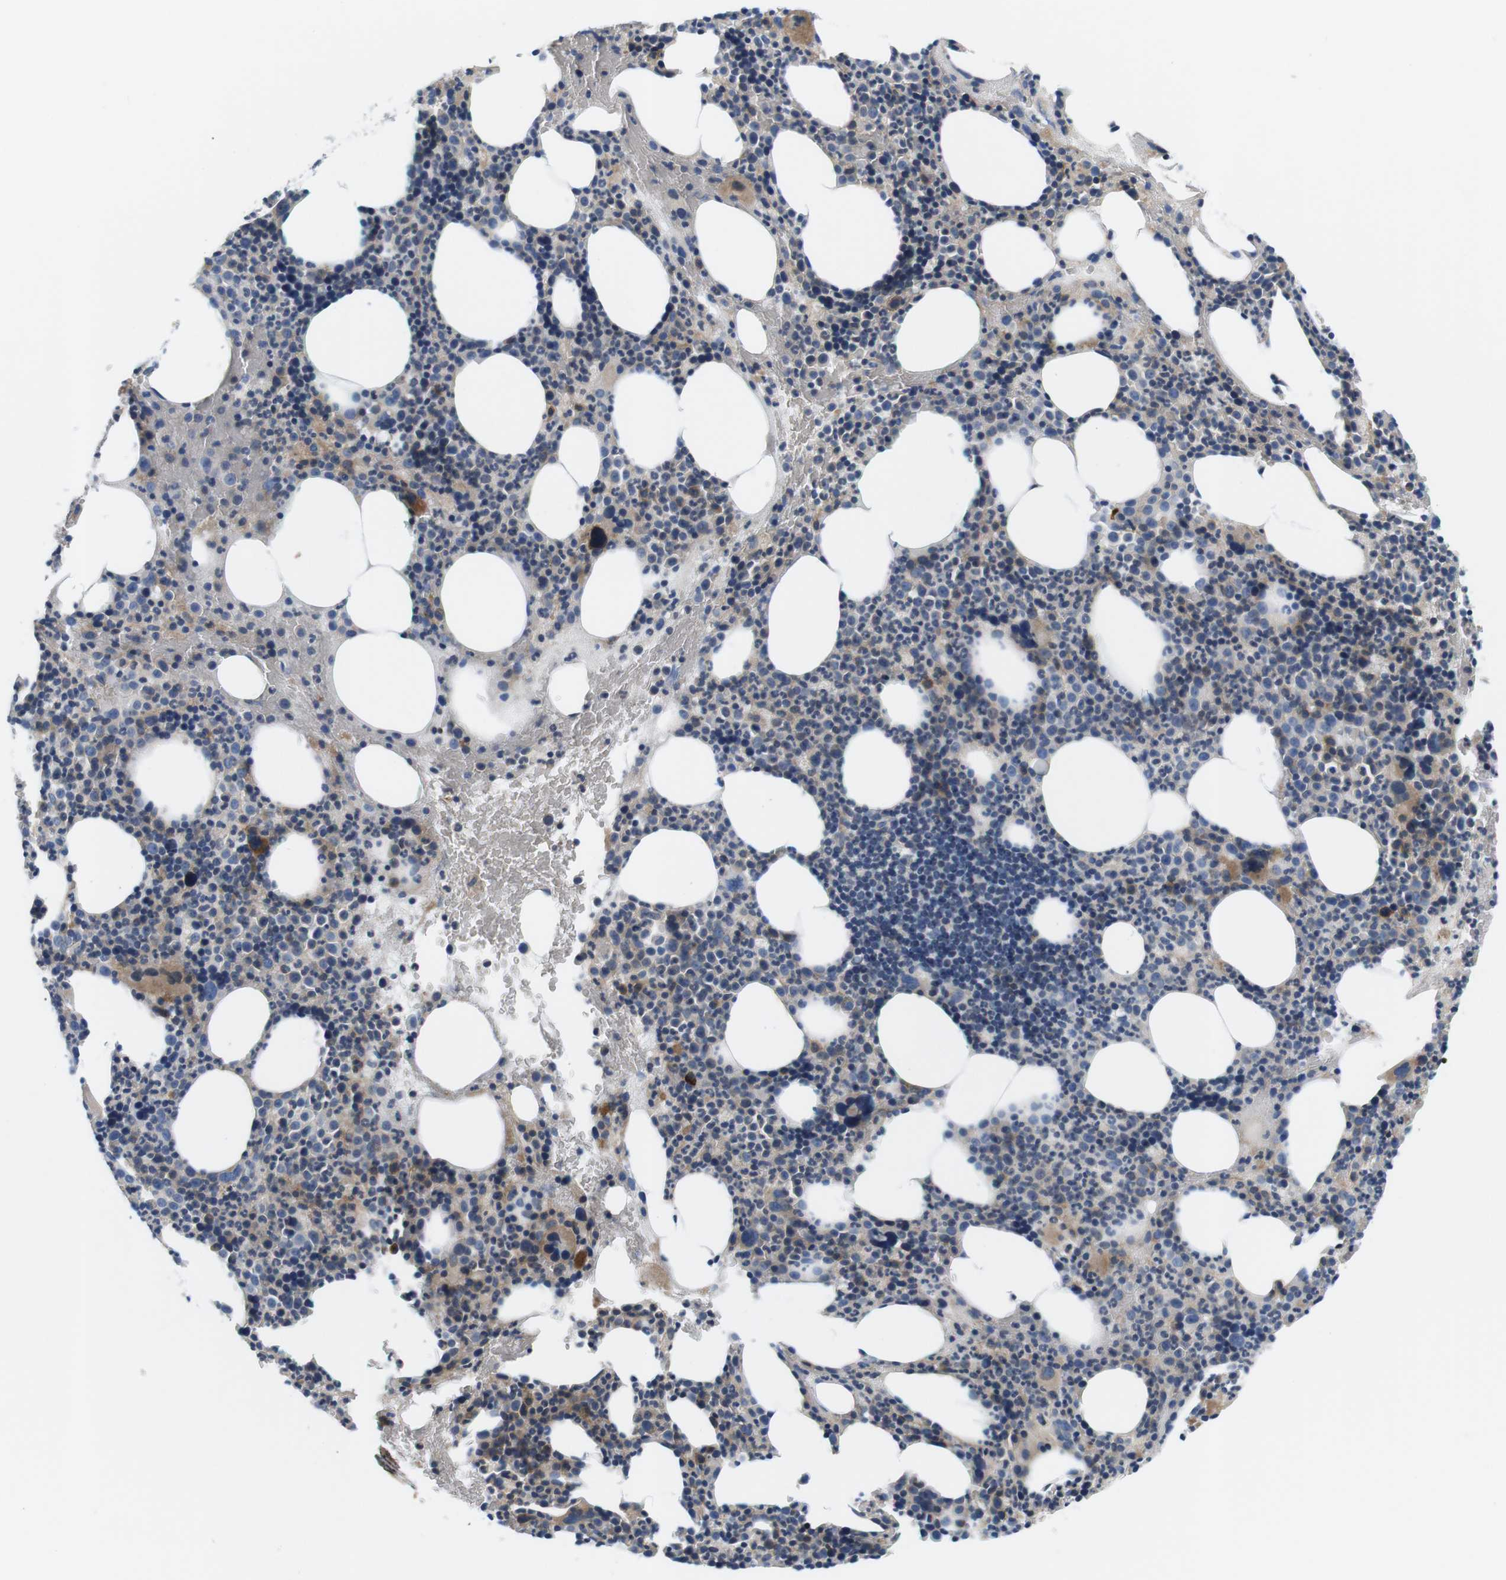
{"staining": {"intensity": "moderate", "quantity": "<25%", "location": "cytoplasmic/membranous"}, "tissue": "bone marrow", "cell_type": "Hematopoietic cells", "image_type": "normal", "snomed": [{"axis": "morphology", "description": "Normal tissue, NOS"}, {"axis": "morphology", "description": "Inflammation, NOS"}, {"axis": "topography", "description": "Bone marrow"}], "caption": "The image shows a brown stain indicating the presence of a protein in the cytoplasmic/membranous of hematopoietic cells in bone marrow. The staining was performed using DAB, with brown indicating positive protein expression. Nuclei are stained blue with hematoxylin.", "gene": "SLC30A1", "patient": {"sex": "male", "age": 73}}